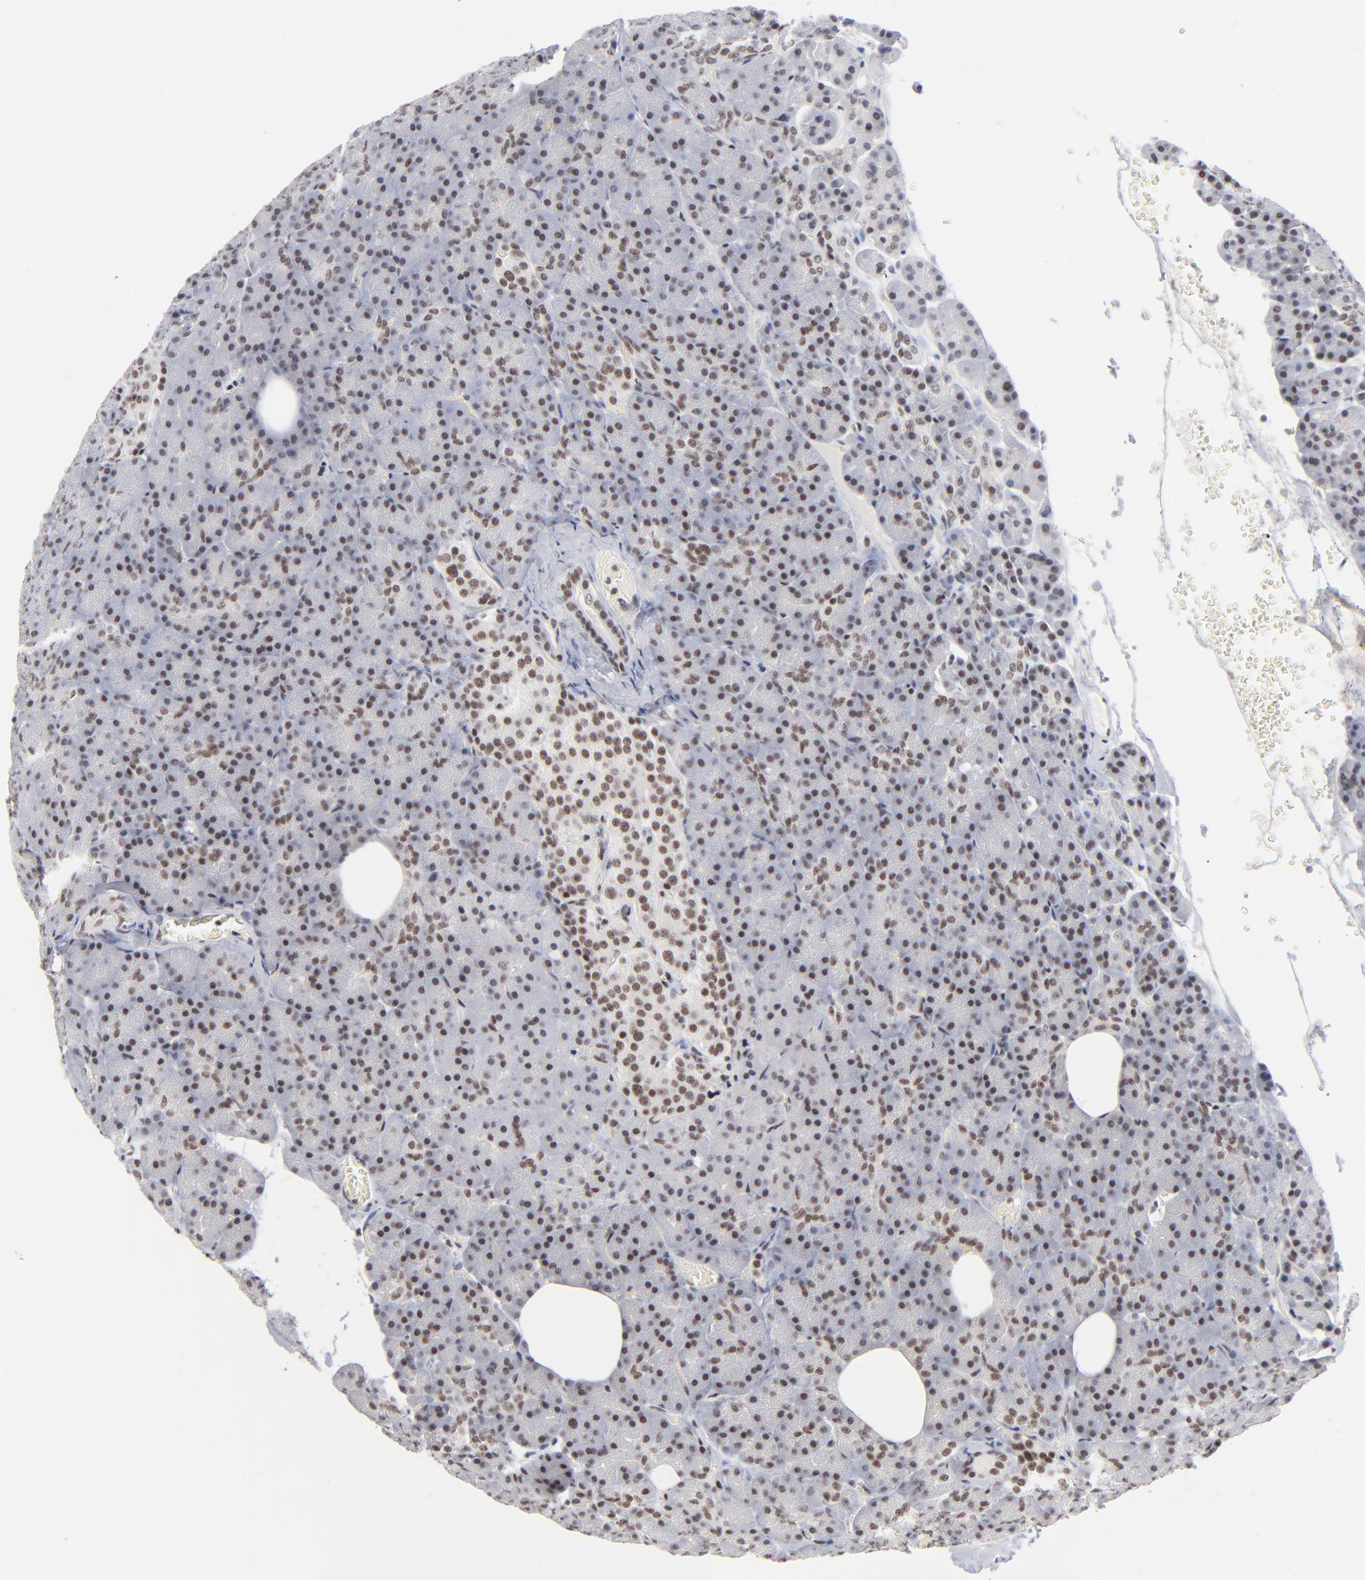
{"staining": {"intensity": "weak", "quantity": ">75%", "location": "nuclear"}, "tissue": "pancreas", "cell_type": "Exocrine glandular cells", "image_type": "normal", "snomed": [{"axis": "morphology", "description": "Normal tissue, NOS"}, {"axis": "topography", "description": "Pancreas"}], "caption": "Brown immunohistochemical staining in benign pancreas shows weak nuclear expression in approximately >75% of exocrine glandular cells. (Stains: DAB (3,3'-diaminobenzidine) in brown, nuclei in blue, Microscopy: brightfield microscopy at high magnification).", "gene": "ZNF143", "patient": {"sex": "female", "age": 35}}